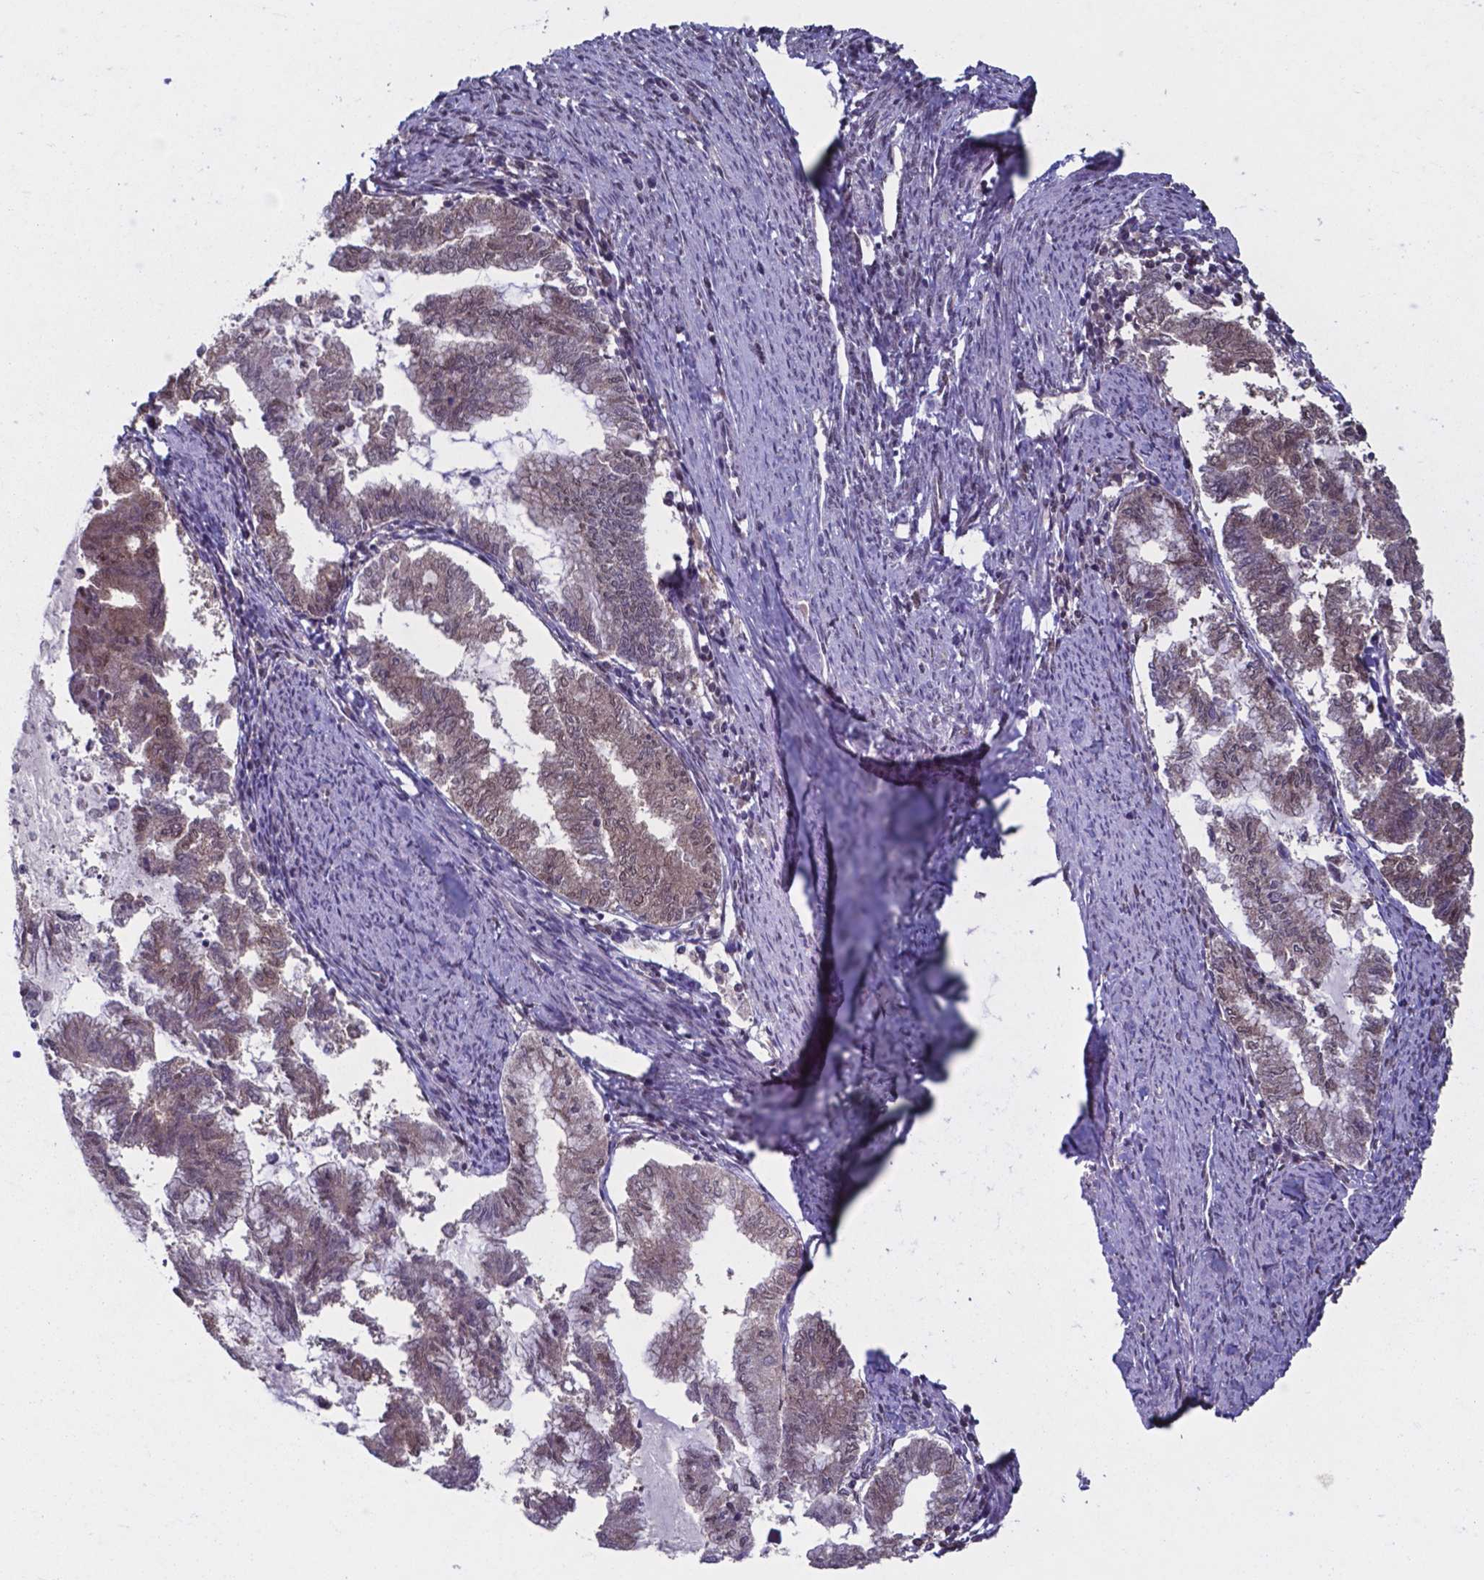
{"staining": {"intensity": "moderate", "quantity": ">75%", "location": "cytoplasmic/membranous,nuclear"}, "tissue": "endometrial cancer", "cell_type": "Tumor cells", "image_type": "cancer", "snomed": [{"axis": "morphology", "description": "Adenocarcinoma, NOS"}, {"axis": "topography", "description": "Endometrium"}], "caption": "This image exhibits immunohistochemistry staining of endometrial adenocarcinoma, with medium moderate cytoplasmic/membranous and nuclear staining in approximately >75% of tumor cells.", "gene": "UBA1", "patient": {"sex": "female", "age": 79}}